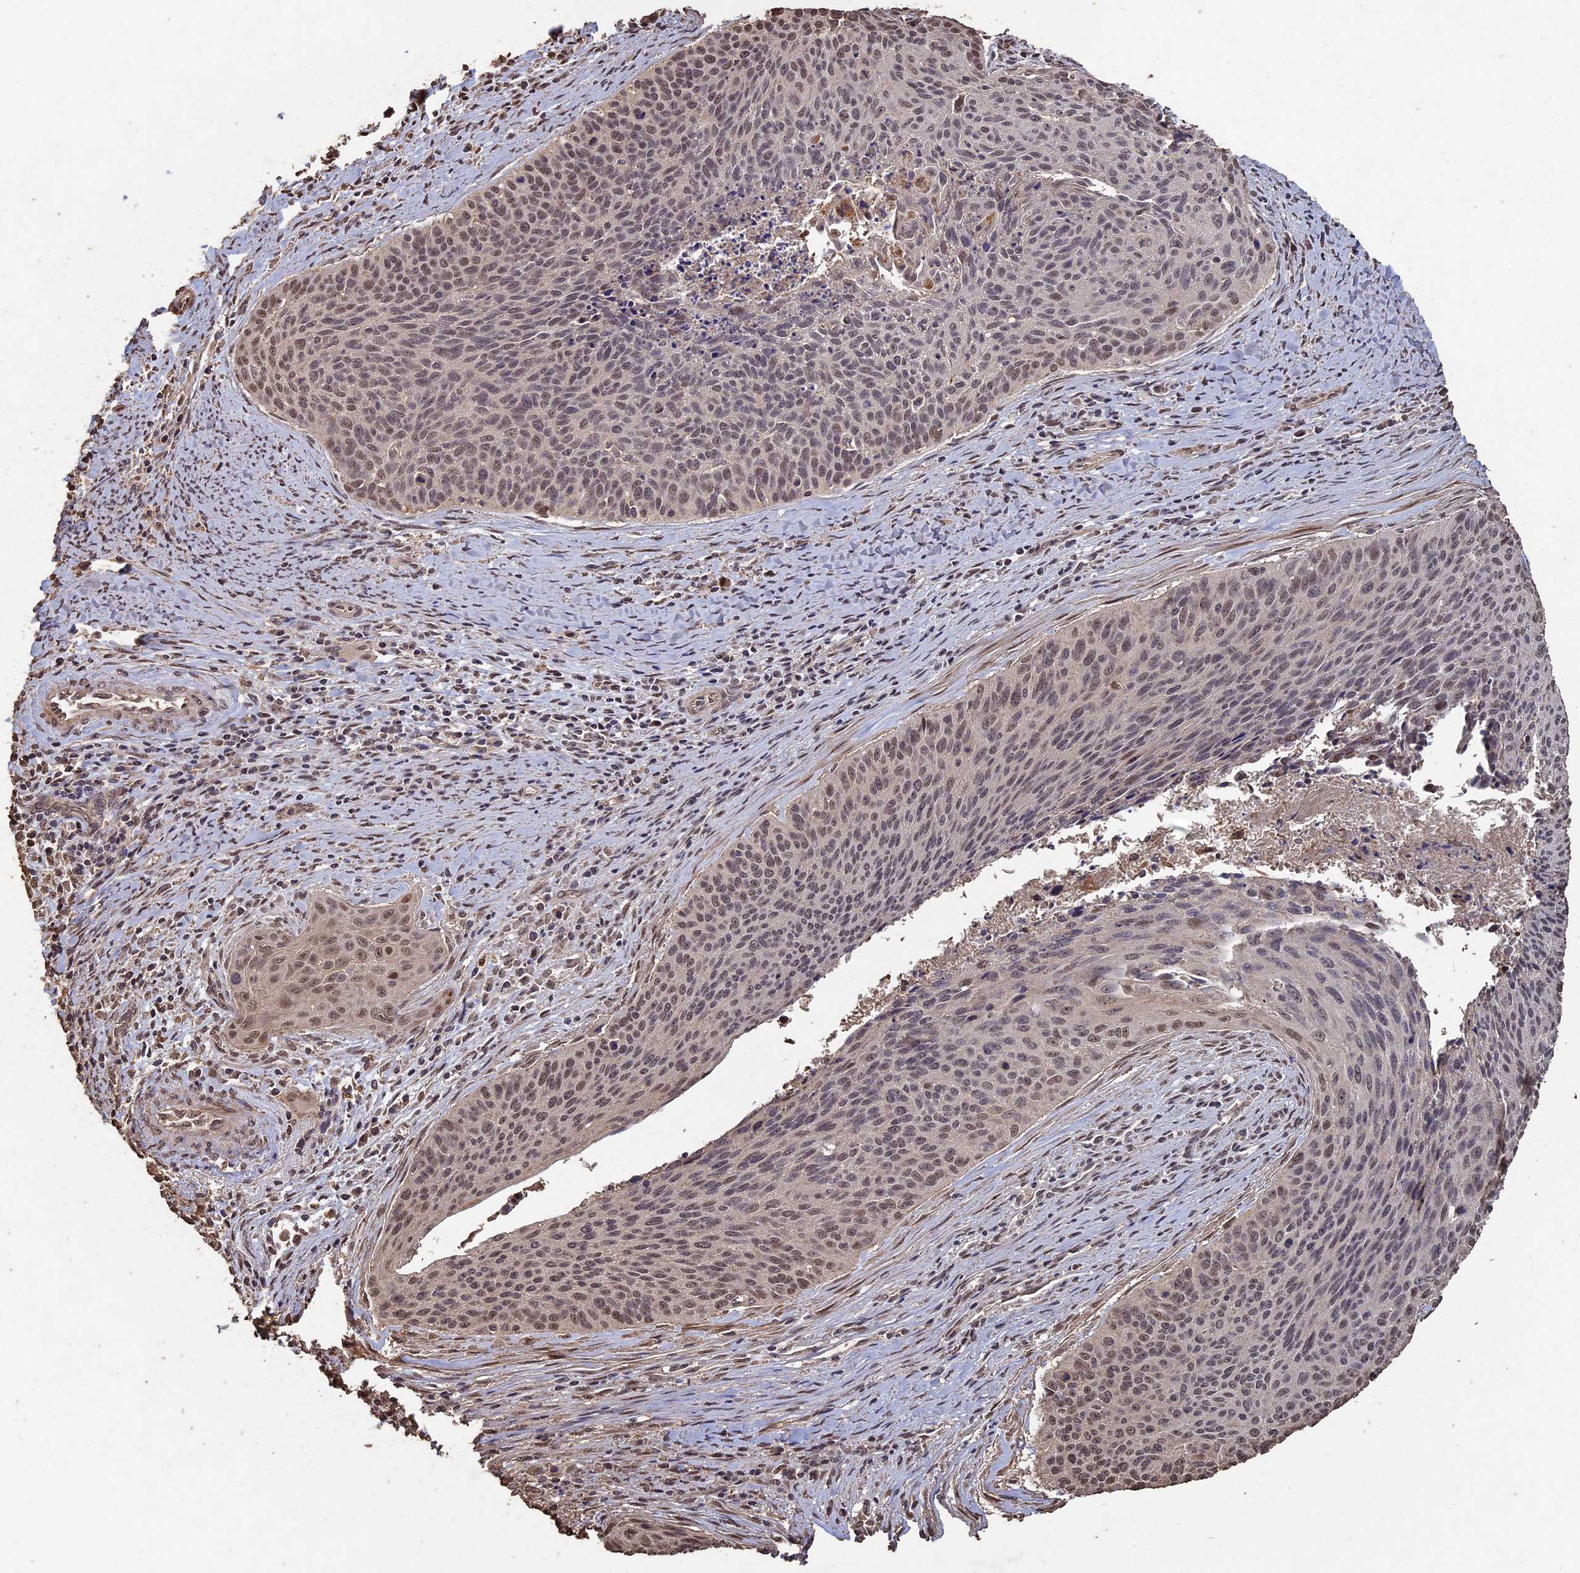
{"staining": {"intensity": "weak", "quantity": "25%-75%", "location": "nuclear"}, "tissue": "cervical cancer", "cell_type": "Tumor cells", "image_type": "cancer", "snomed": [{"axis": "morphology", "description": "Squamous cell carcinoma, NOS"}, {"axis": "topography", "description": "Cervix"}], "caption": "Protein expression analysis of human cervical cancer reveals weak nuclear positivity in approximately 25%-75% of tumor cells.", "gene": "HUNK", "patient": {"sex": "female", "age": 55}}